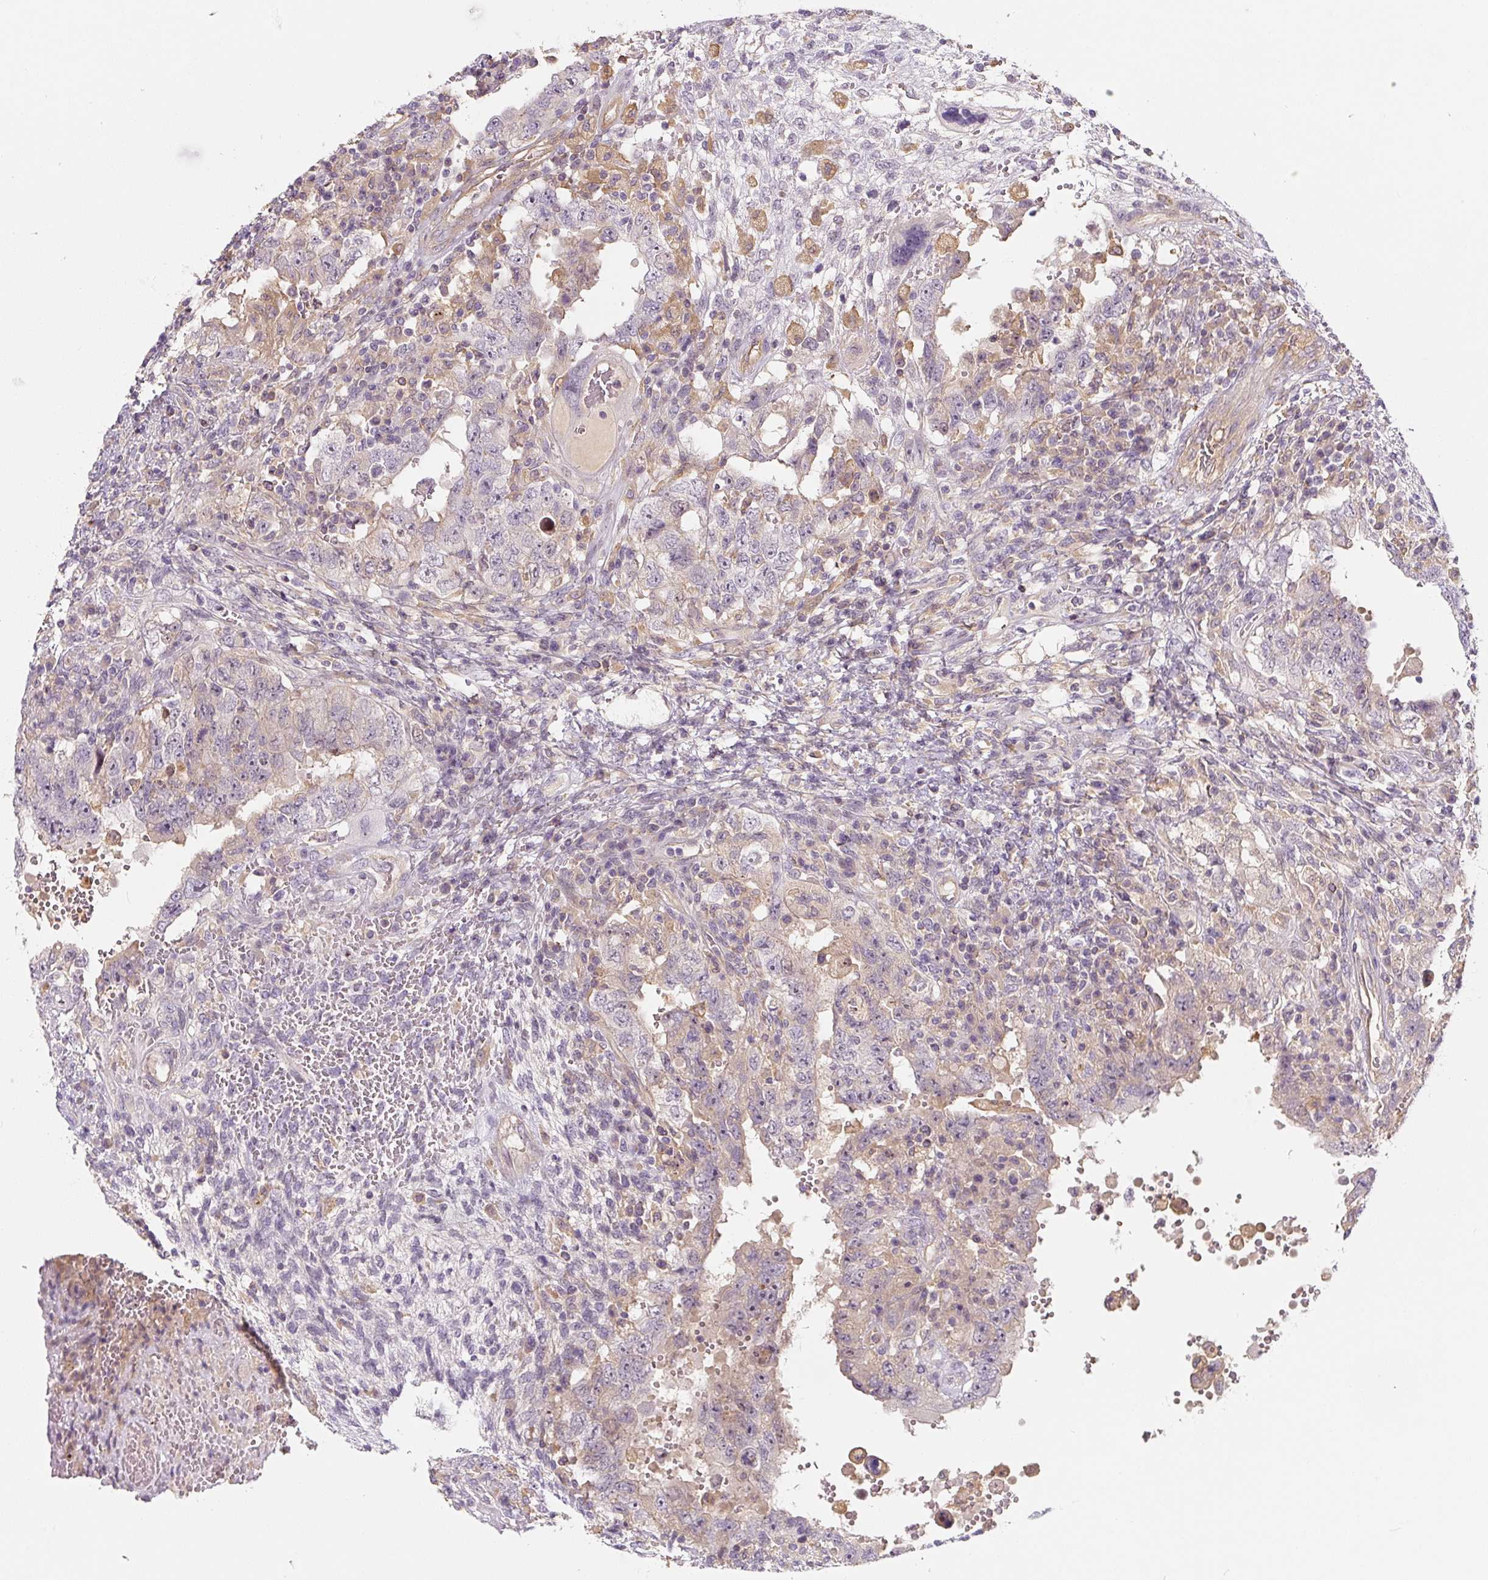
{"staining": {"intensity": "negative", "quantity": "none", "location": "none"}, "tissue": "testis cancer", "cell_type": "Tumor cells", "image_type": "cancer", "snomed": [{"axis": "morphology", "description": "Carcinoma, Embryonal, NOS"}, {"axis": "topography", "description": "Testis"}], "caption": "Immunohistochemistry micrograph of neoplastic tissue: human testis cancer stained with DAB demonstrates no significant protein expression in tumor cells.", "gene": "PWWP3B", "patient": {"sex": "male", "age": 26}}